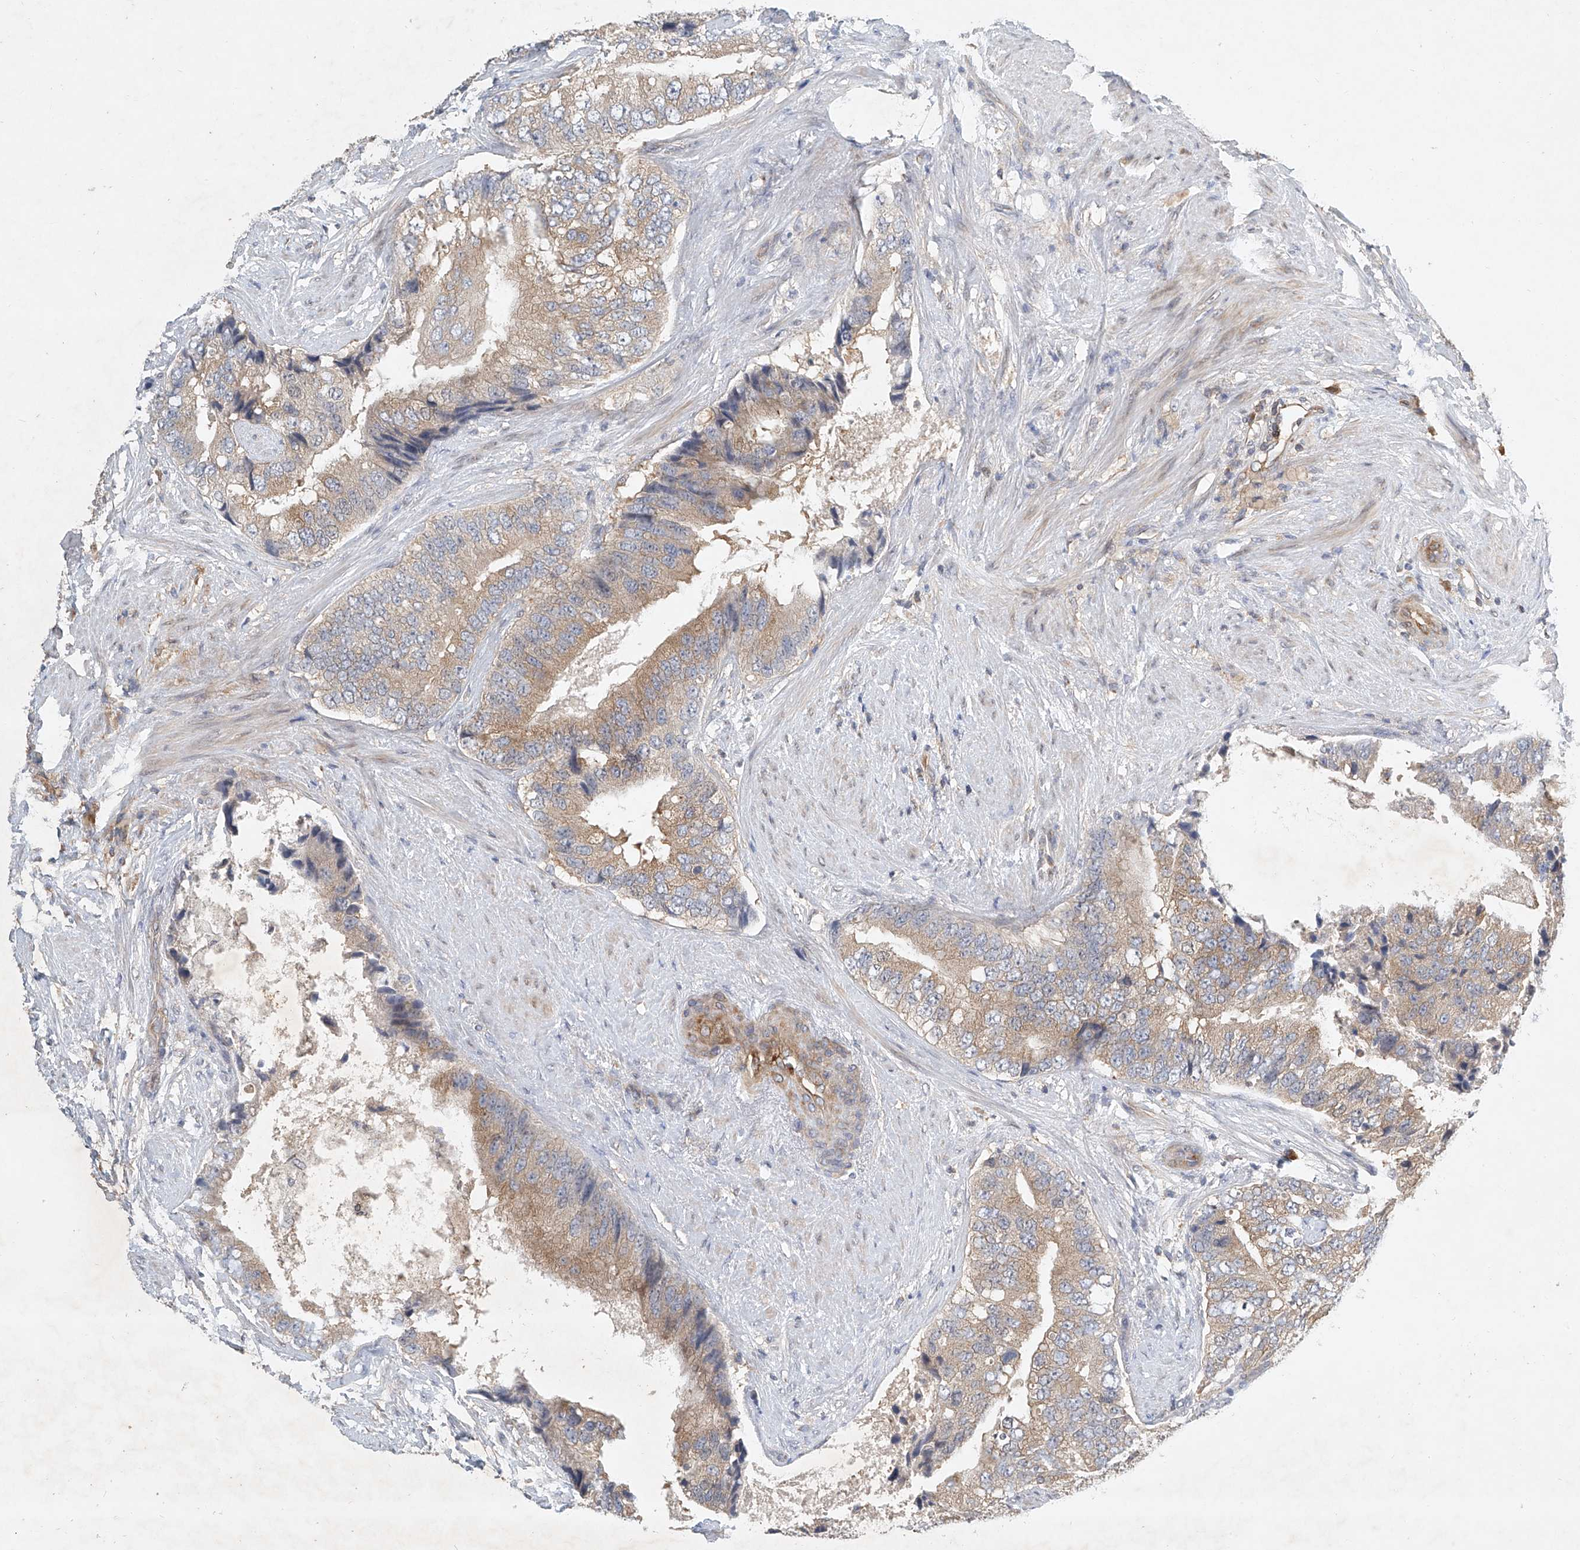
{"staining": {"intensity": "moderate", "quantity": ">75%", "location": "cytoplasmic/membranous"}, "tissue": "prostate cancer", "cell_type": "Tumor cells", "image_type": "cancer", "snomed": [{"axis": "morphology", "description": "Adenocarcinoma, High grade"}, {"axis": "topography", "description": "Prostate"}], "caption": "Protein expression analysis of prostate high-grade adenocarcinoma reveals moderate cytoplasmic/membranous positivity in about >75% of tumor cells.", "gene": "CARMIL1", "patient": {"sex": "male", "age": 70}}